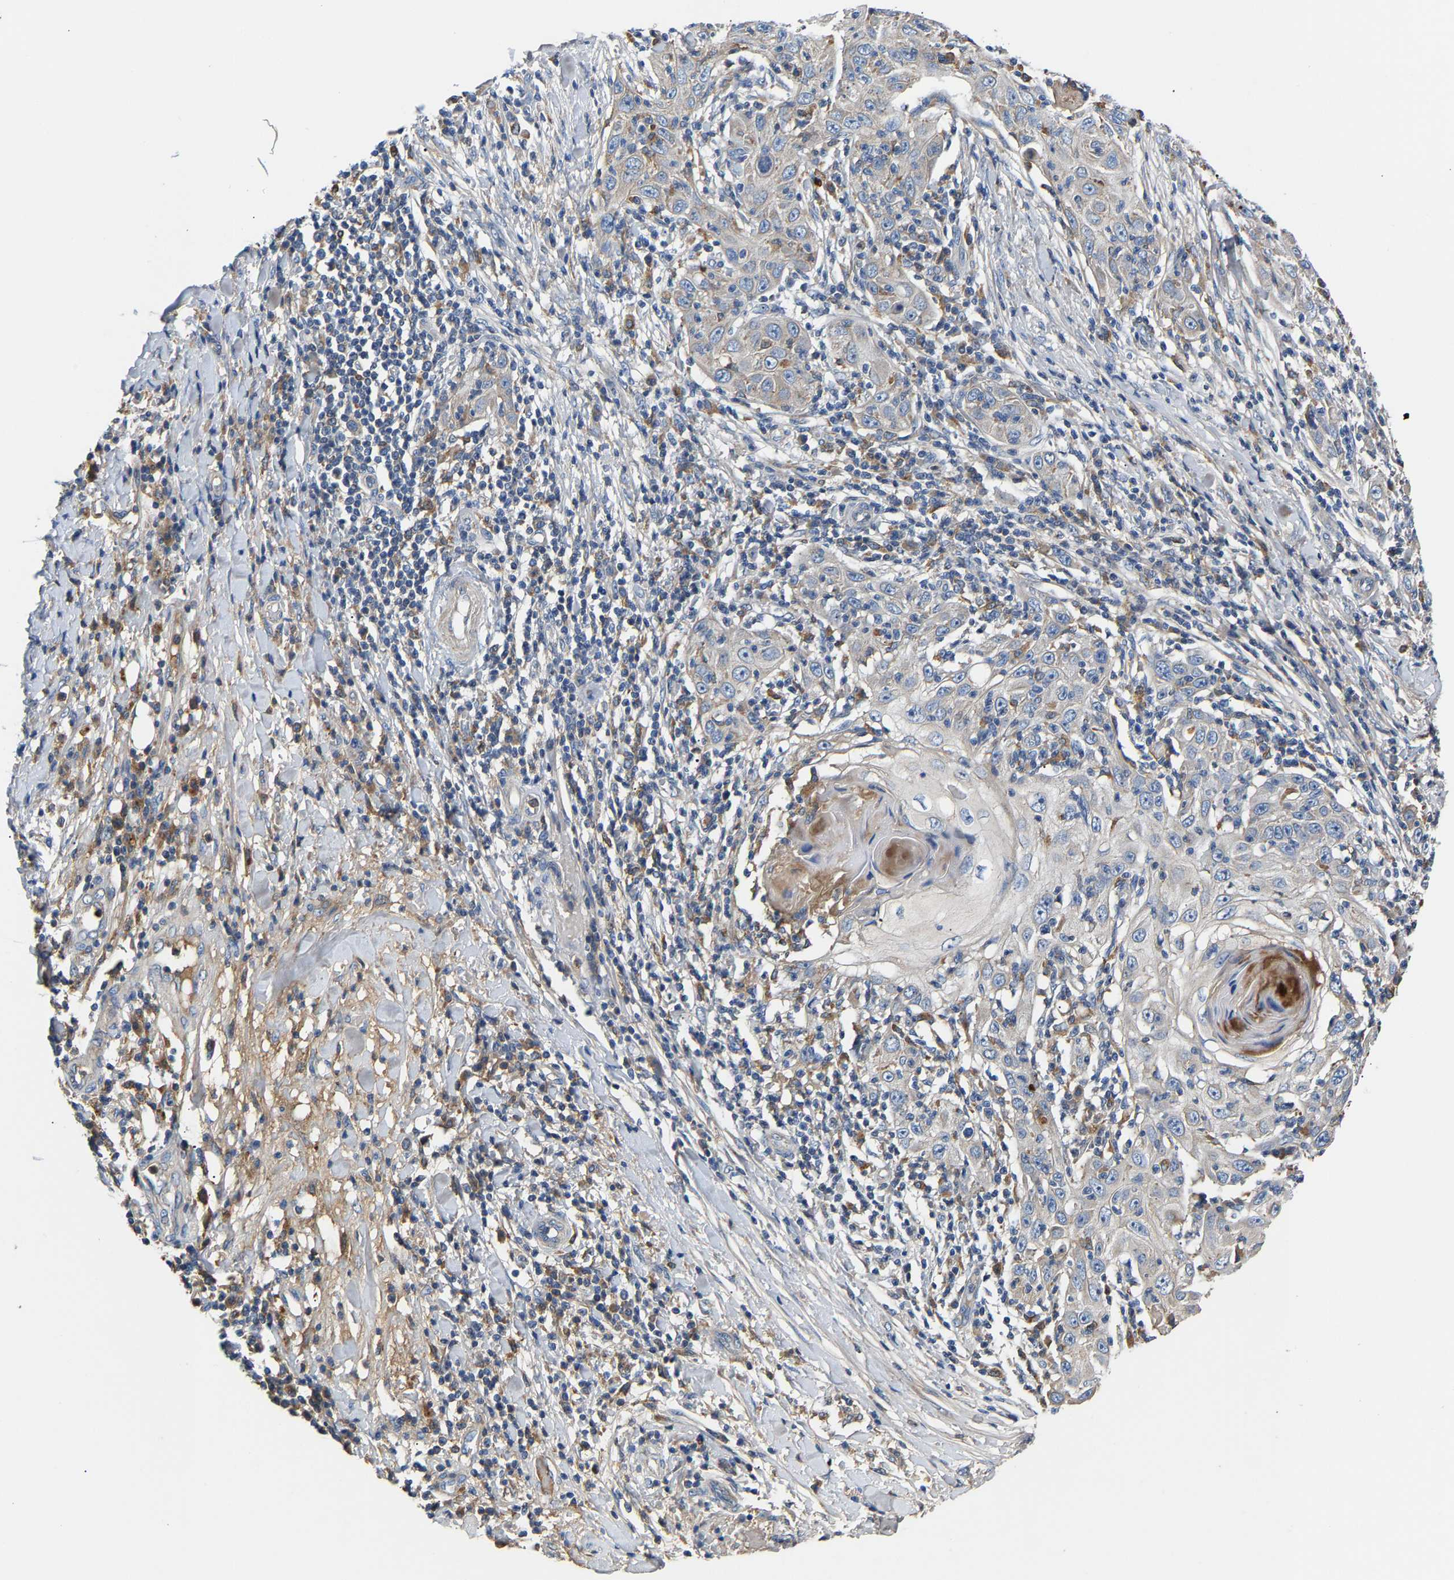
{"staining": {"intensity": "negative", "quantity": "none", "location": "none"}, "tissue": "skin cancer", "cell_type": "Tumor cells", "image_type": "cancer", "snomed": [{"axis": "morphology", "description": "Squamous cell carcinoma, NOS"}, {"axis": "topography", "description": "Skin"}], "caption": "IHC histopathology image of neoplastic tissue: human skin cancer stained with DAB (3,3'-diaminobenzidine) displays no significant protein staining in tumor cells.", "gene": "CCDC171", "patient": {"sex": "female", "age": 88}}